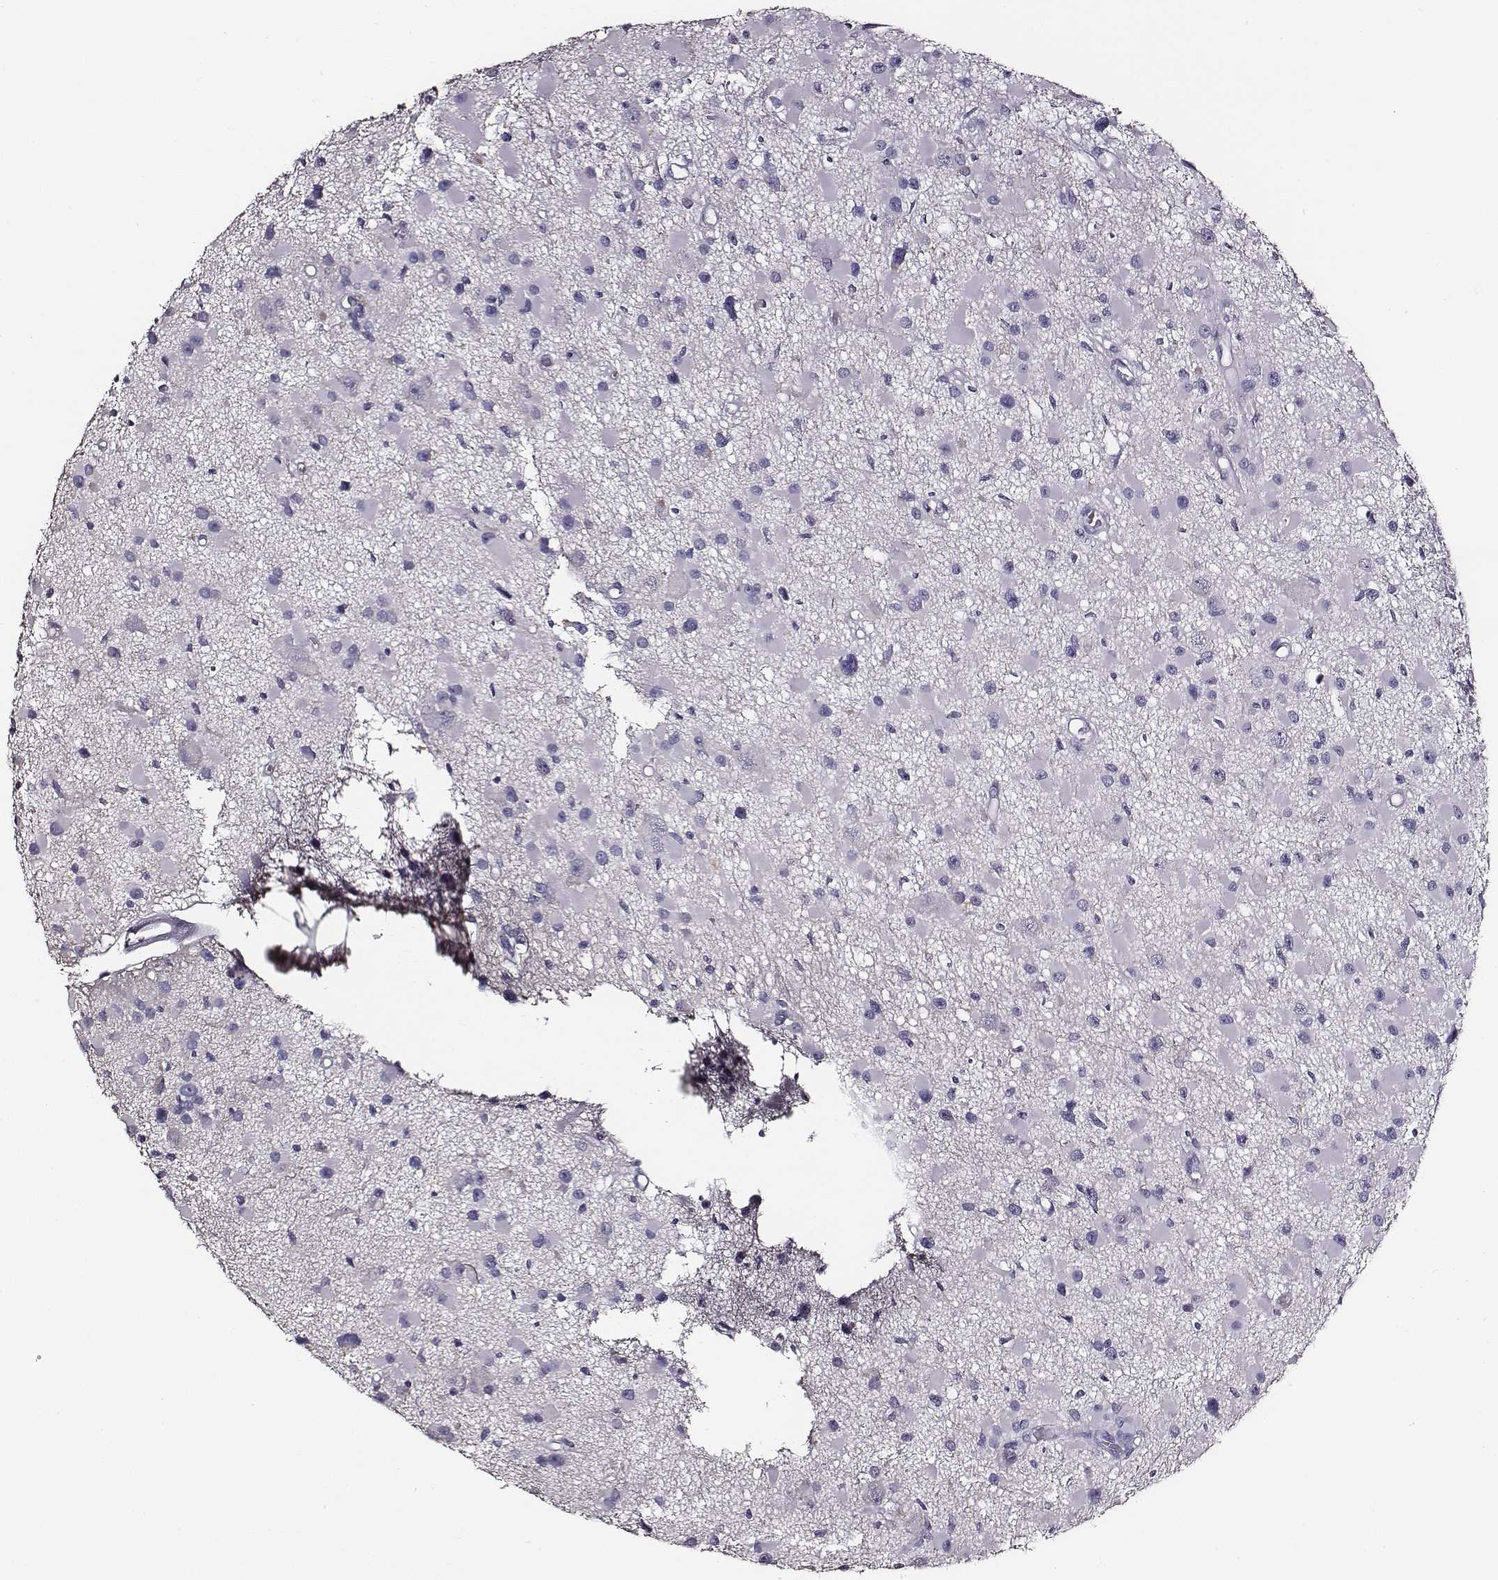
{"staining": {"intensity": "negative", "quantity": "none", "location": "none"}, "tissue": "glioma", "cell_type": "Tumor cells", "image_type": "cancer", "snomed": [{"axis": "morphology", "description": "Glioma, malignant, High grade"}, {"axis": "topography", "description": "Brain"}], "caption": "Tumor cells show no significant protein expression in malignant glioma (high-grade).", "gene": "AADAT", "patient": {"sex": "male", "age": 54}}